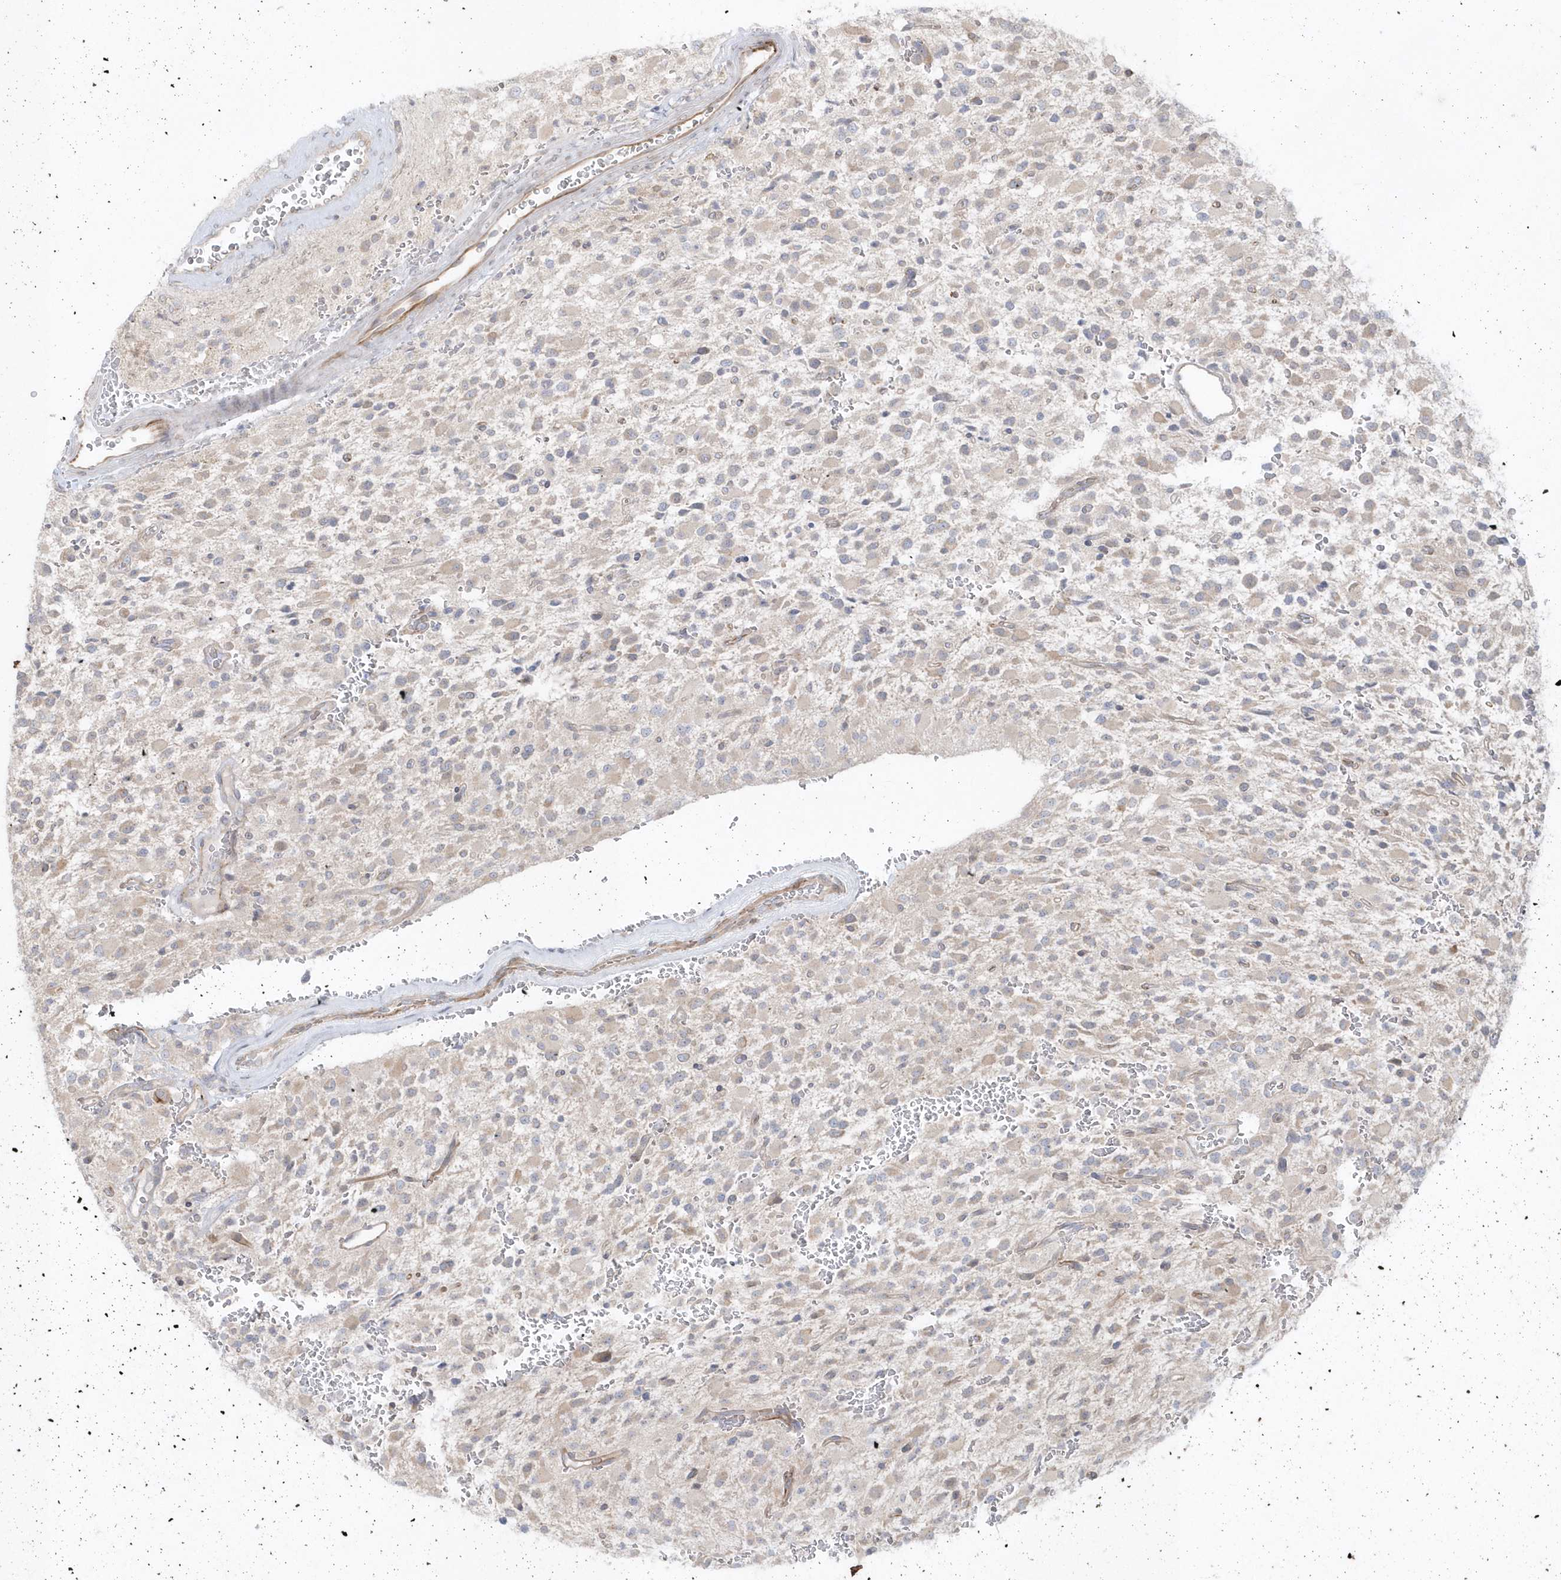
{"staining": {"intensity": "negative", "quantity": "none", "location": "none"}, "tissue": "glioma", "cell_type": "Tumor cells", "image_type": "cancer", "snomed": [{"axis": "morphology", "description": "Glioma, malignant, High grade"}, {"axis": "topography", "description": "Brain"}], "caption": "IHC micrograph of neoplastic tissue: human malignant high-grade glioma stained with DAB (3,3'-diaminobenzidine) reveals no significant protein positivity in tumor cells. Nuclei are stained in blue.", "gene": "DHX57", "patient": {"sex": "male", "age": 34}}